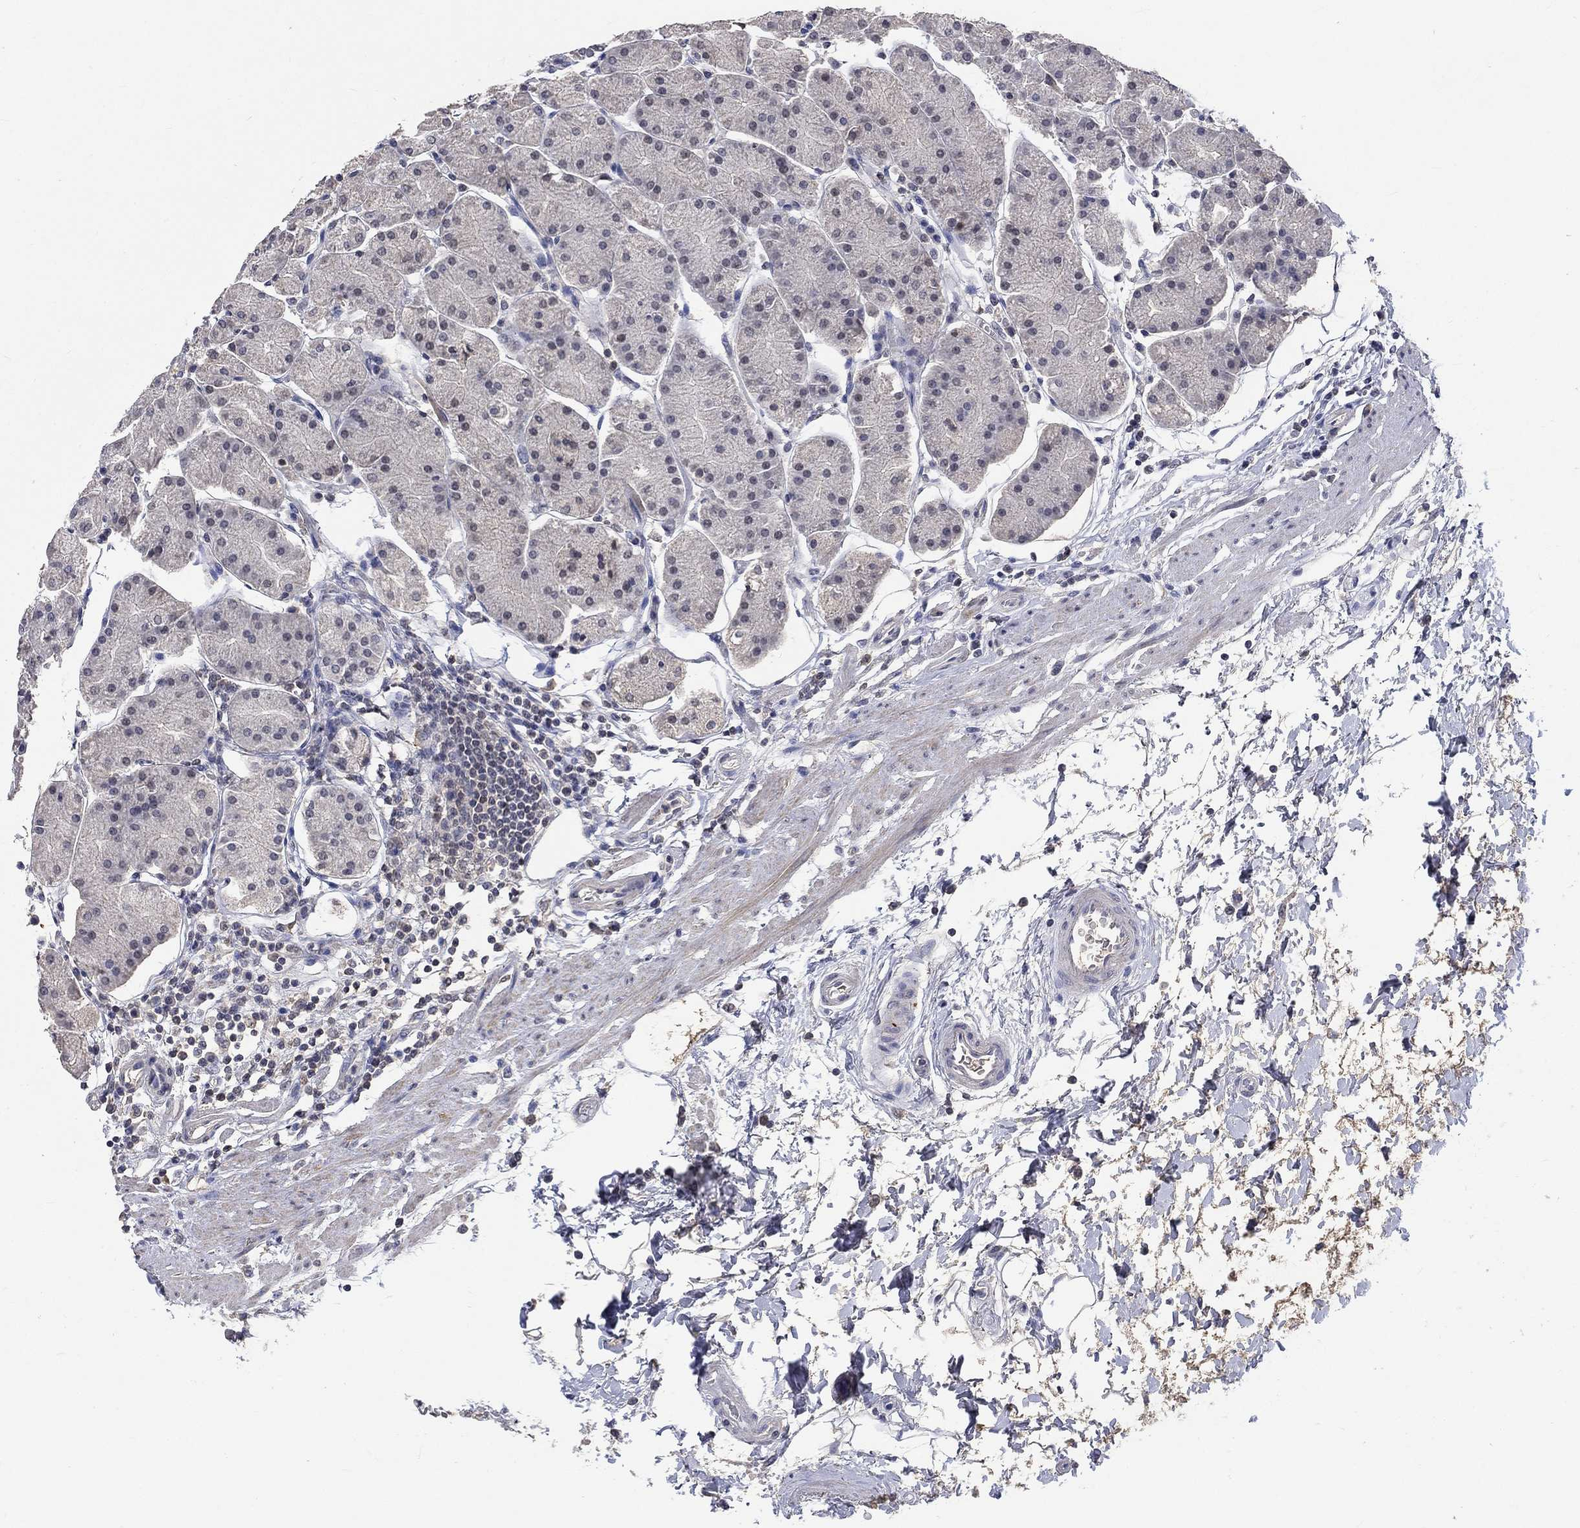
{"staining": {"intensity": "negative", "quantity": "none", "location": "none"}, "tissue": "stomach", "cell_type": "Glandular cells", "image_type": "normal", "snomed": [{"axis": "morphology", "description": "Normal tissue, NOS"}, {"axis": "topography", "description": "Stomach"}], "caption": "The immunohistochemistry (IHC) histopathology image has no significant expression in glandular cells of stomach. Brightfield microscopy of immunohistochemistry stained with DAB (3,3'-diaminobenzidine) (brown) and hematoxylin (blue), captured at high magnification.", "gene": "ZBTB18", "patient": {"sex": "male", "age": 54}}